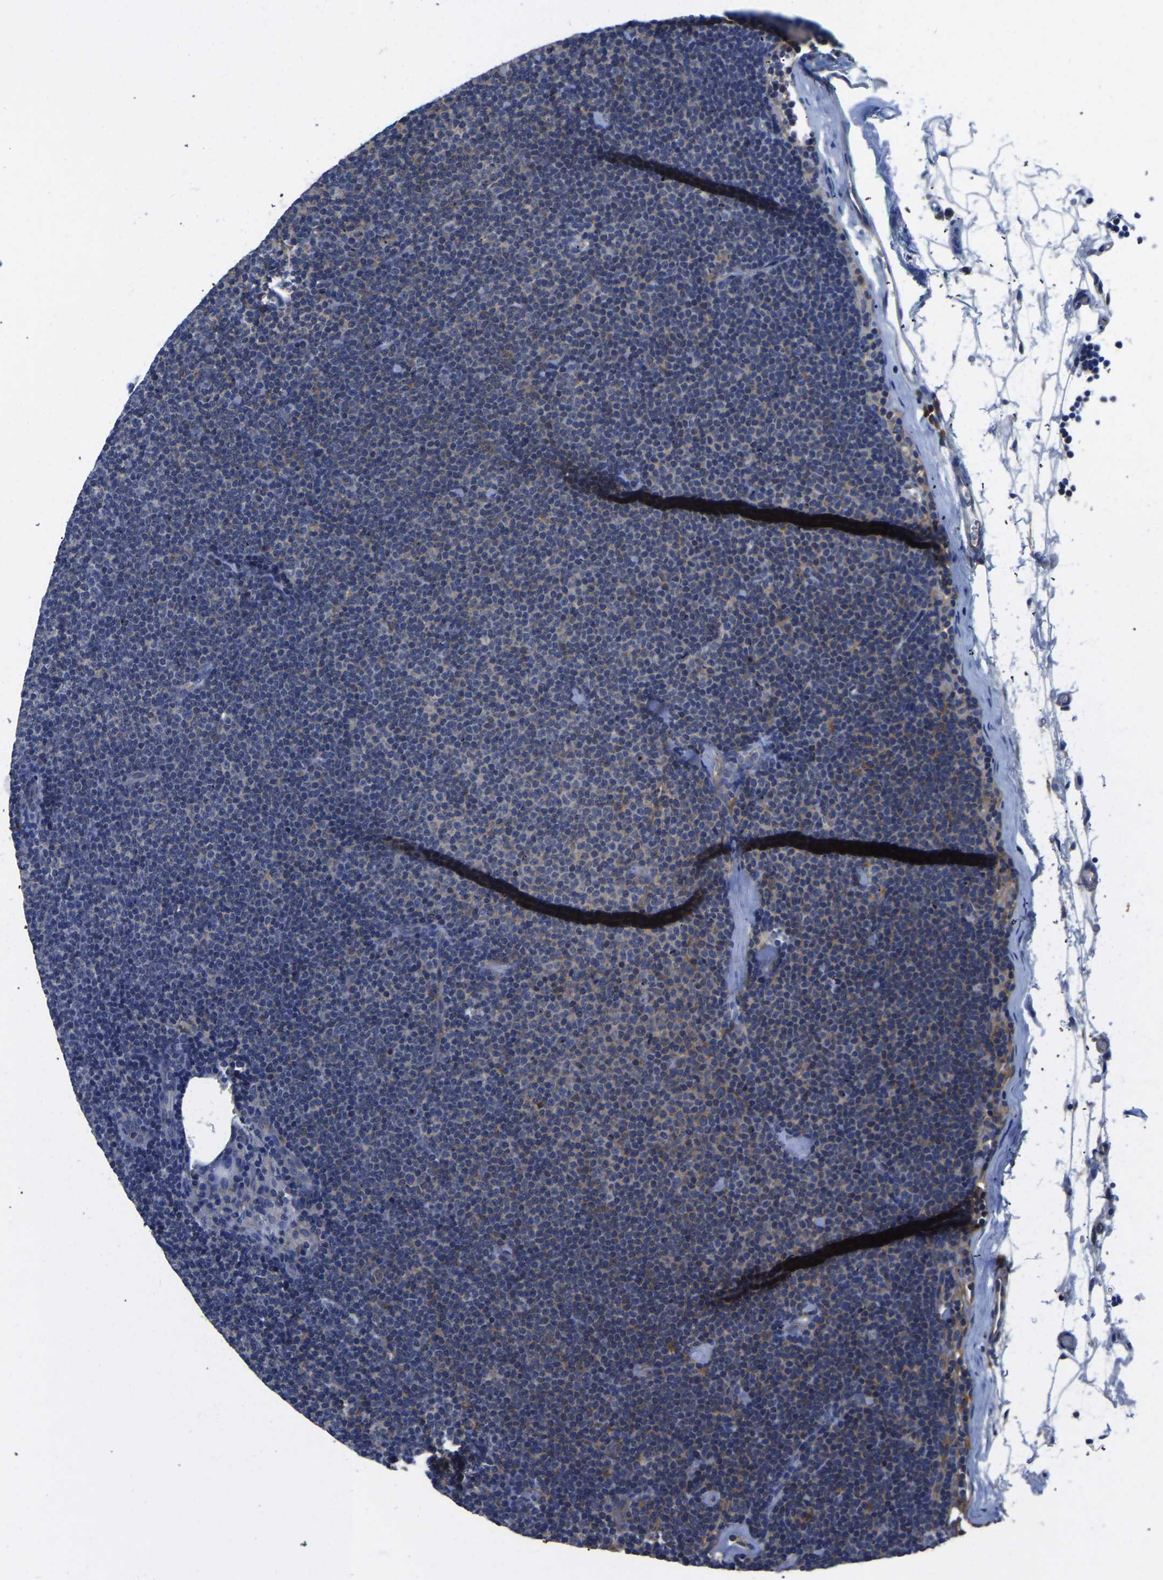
{"staining": {"intensity": "moderate", "quantity": "25%-75%", "location": "cytoplasmic/membranous"}, "tissue": "lymphoma", "cell_type": "Tumor cells", "image_type": "cancer", "snomed": [{"axis": "morphology", "description": "Malignant lymphoma, non-Hodgkin's type, Low grade"}, {"axis": "topography", "description": "Lymph node"}], "caption": "The image demonstrates immunohistochemical staining of low-grade malignant lymphoma, non-Hodgkin's type. There is moderate cytoplasmic/membranous positivity is identified in about 25%-75% of tumor cells. The staining was performed using DAB to visualize the protein expression in brown, while the nuclei were stained in blue with hematoxylin (Magnification: 20x).", "gene": "TFG", "patient": {"sex": "female", "age": 53}}